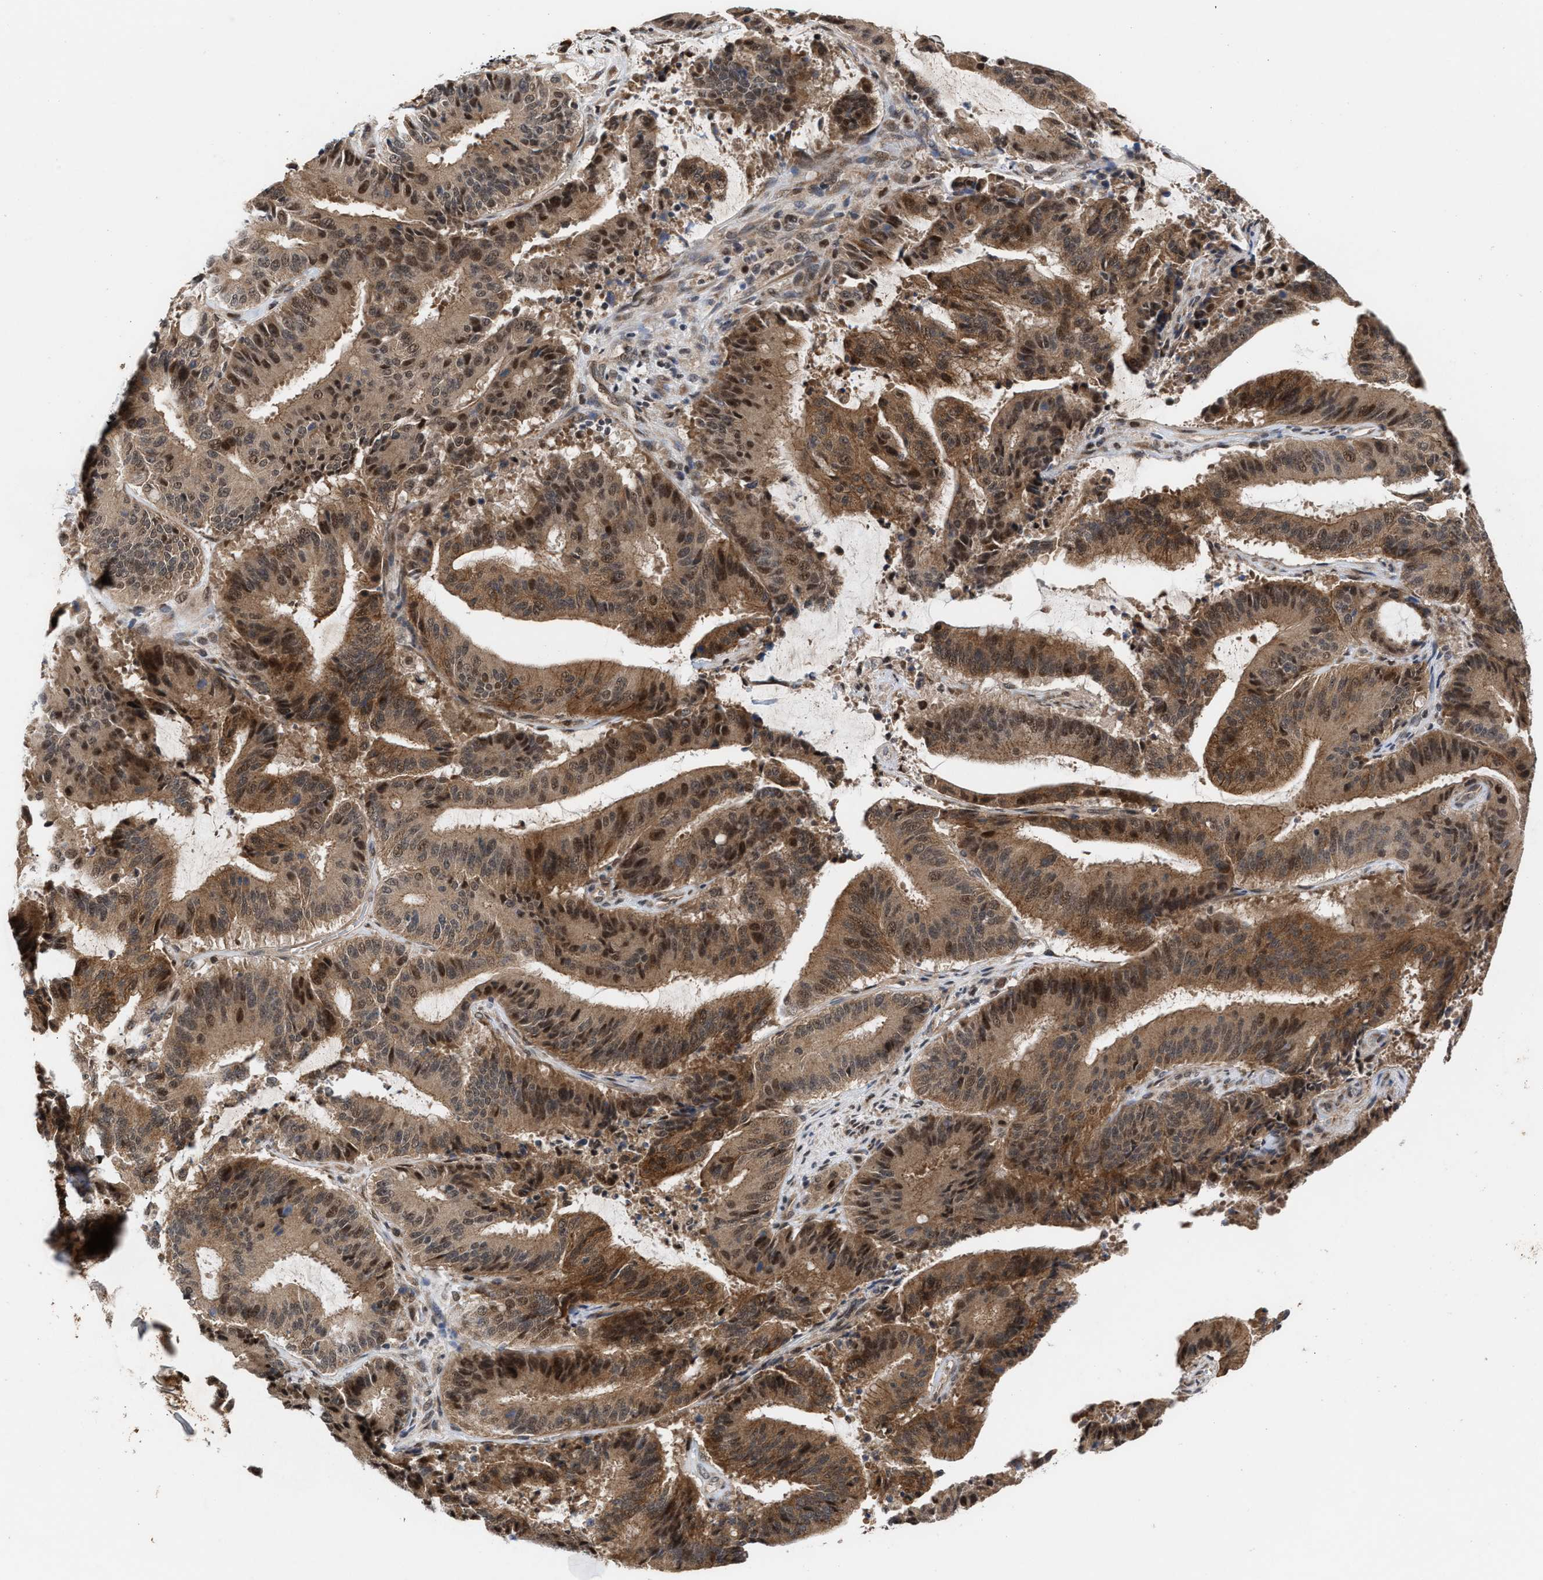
{"staining": {"intensity": "moderate", "quantity": ">75%", "location": "cytoplasmic/membranous,nuclear"}, "tissue": "liver cancer", "cell_type": "Tumor cells", "image_type": "cancer", "snomed": [{"axis": "morphology", "description": "Normal tissue, NOS"}, {"axis": "morphology", "description": "Cholangiocarcinoma"}, {"axis": "topography", "description": "Liver"}, {"axis": "topography", "description": "Peripheral nerve tissue"}], "caption": "A brown stain labels moderate cytoplasmic/membranous and nuclear staining of a protein in human cholangiocarcinoma (liver) tumor cells.", "gene": "MKNK2", "patient": {"sex": "female", "age": 73}}